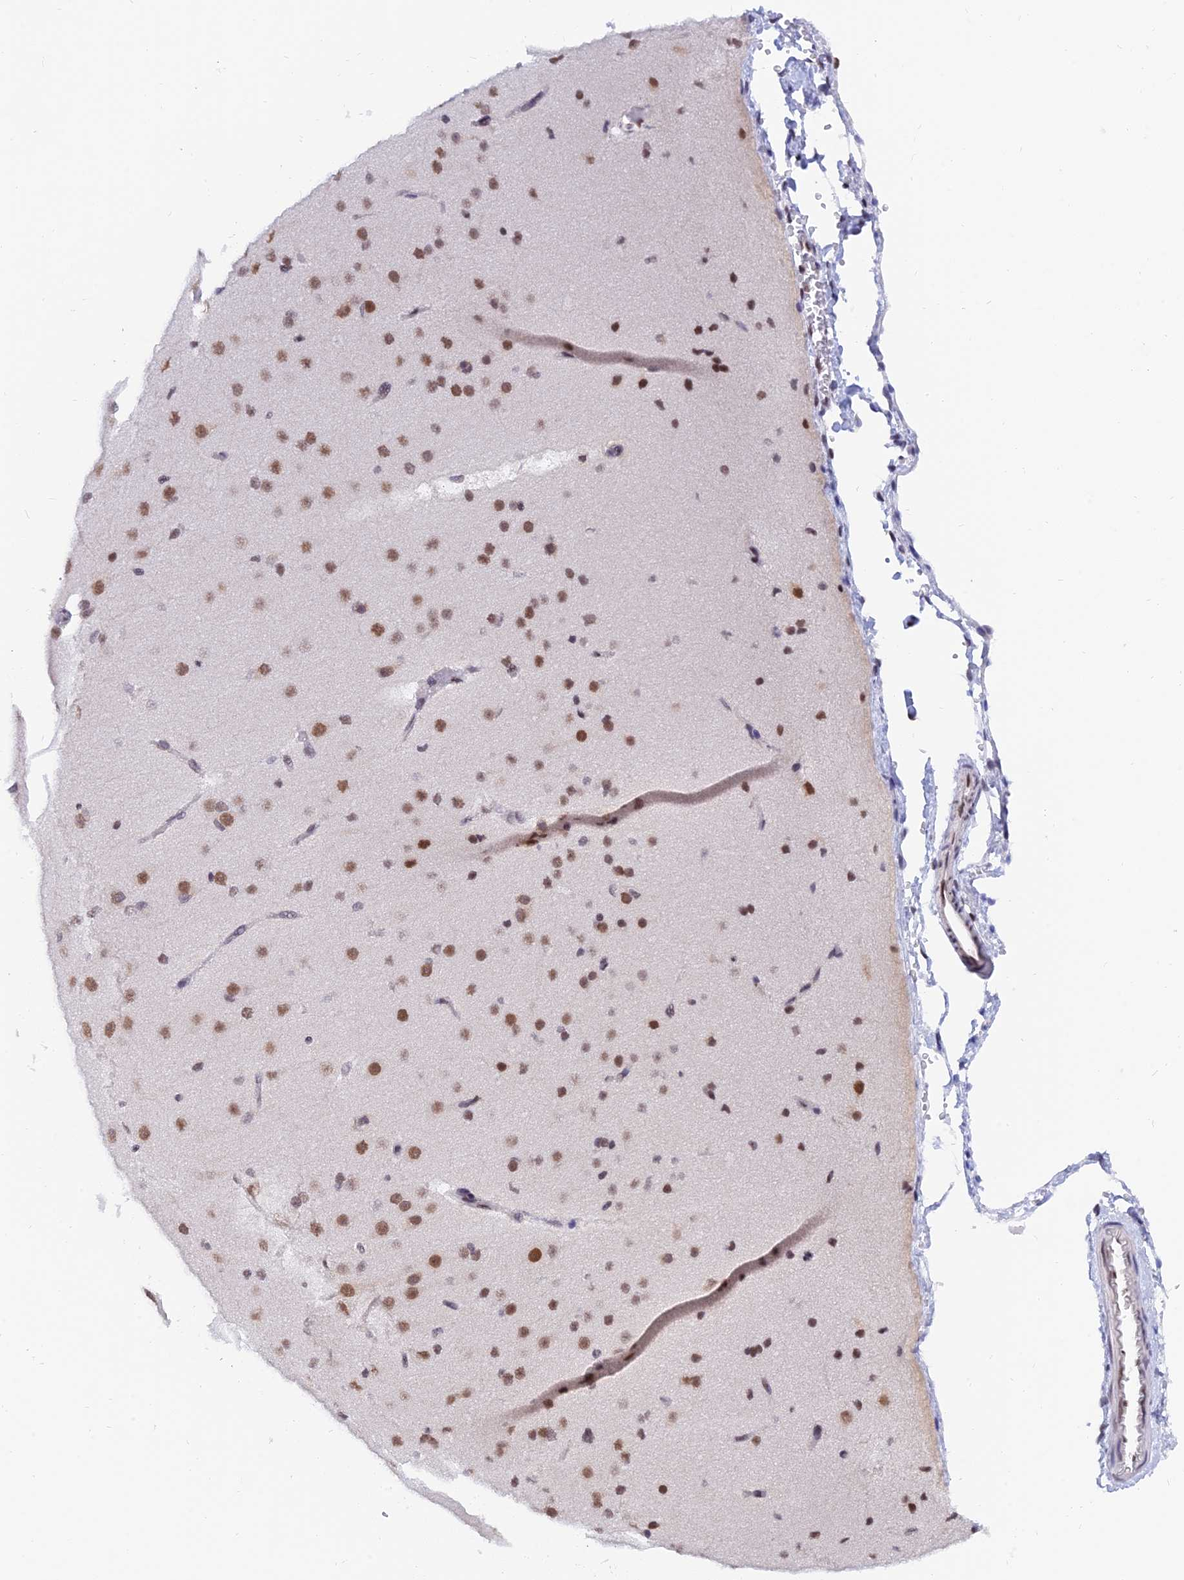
{"staining": {"intensity": "negative", "quantity": "none", "location": "none"}, "tissue": "cerebral cortex", "cell_type": "Endothelial cells", "image_type": "normal", "snomed": [{"axis": "morphology", "description": "Normal tissue, NOS"}, {"axis": "morphology", "description": "Developmental malformation"}, {"axis": "topography", "description": "Cerebral cortex"}], "caption": "Cerebral cortex stained for a protein using immunohistochemistry demonstrates no staining endothelial cells.", "gene": "DPY30", "patient": {"sex": "female", "age": 30}}